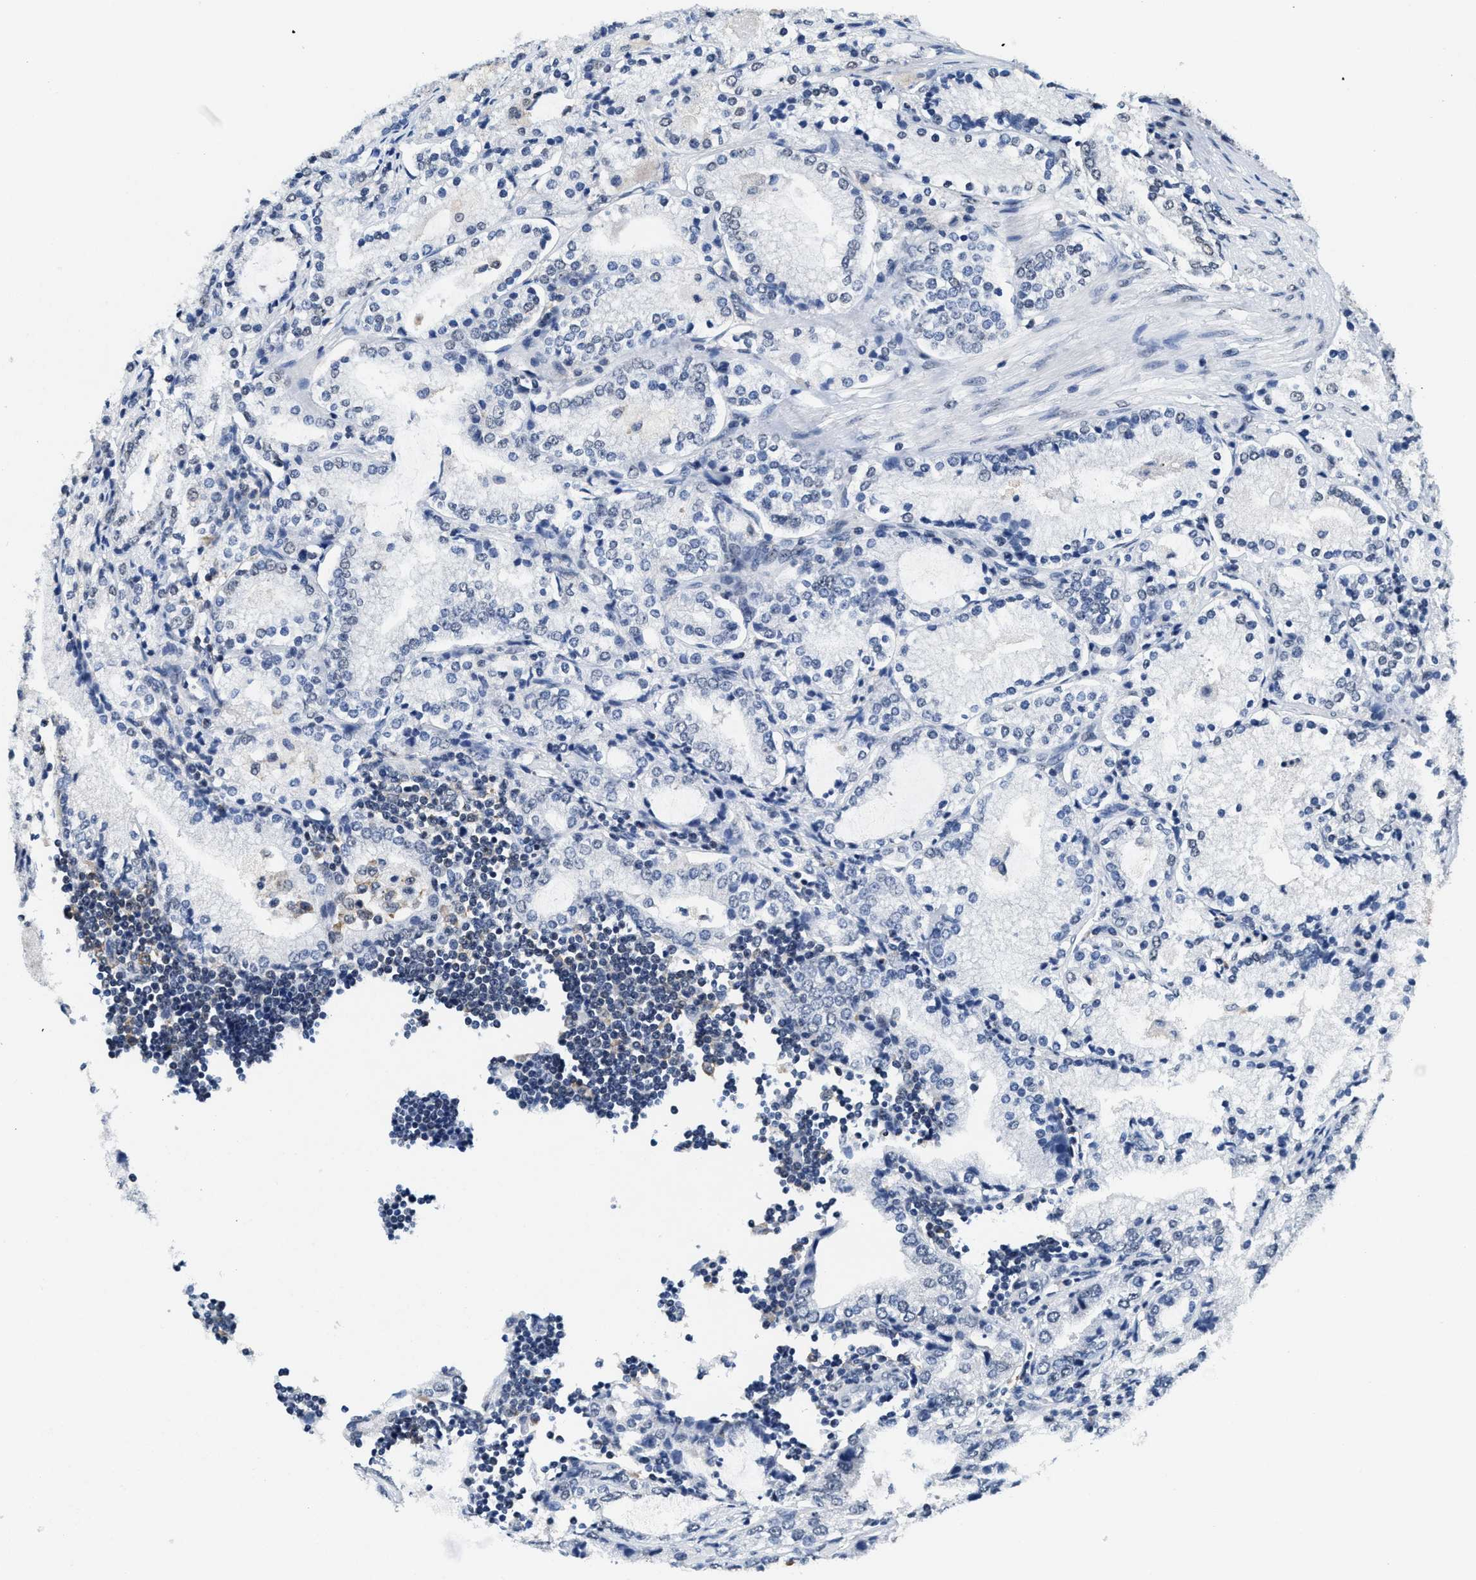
{"staining": {"intensity": "negative", "quantity": "none", "location": "none"}, "tissue": "prostate cancer", "cell_type": "Tumor cells", "image_type": "cancer", "snomed": [{"axis": "morphology", "description": "Adenocarcinoma, High grade"}, {"axis": "topography", "description": "Prostate"}], "caption": "Protein analysis of high-grade adenocarcinoma (prostate) demonstrates no significant positivity in tumor cells. (DAB (3,3'-diaminobenzidine) immunohistochemistry visualized using brightfield microscopy, high magnification).", "gene": "SUPT16H", "patient": {"sex": "male", "age": 63}}